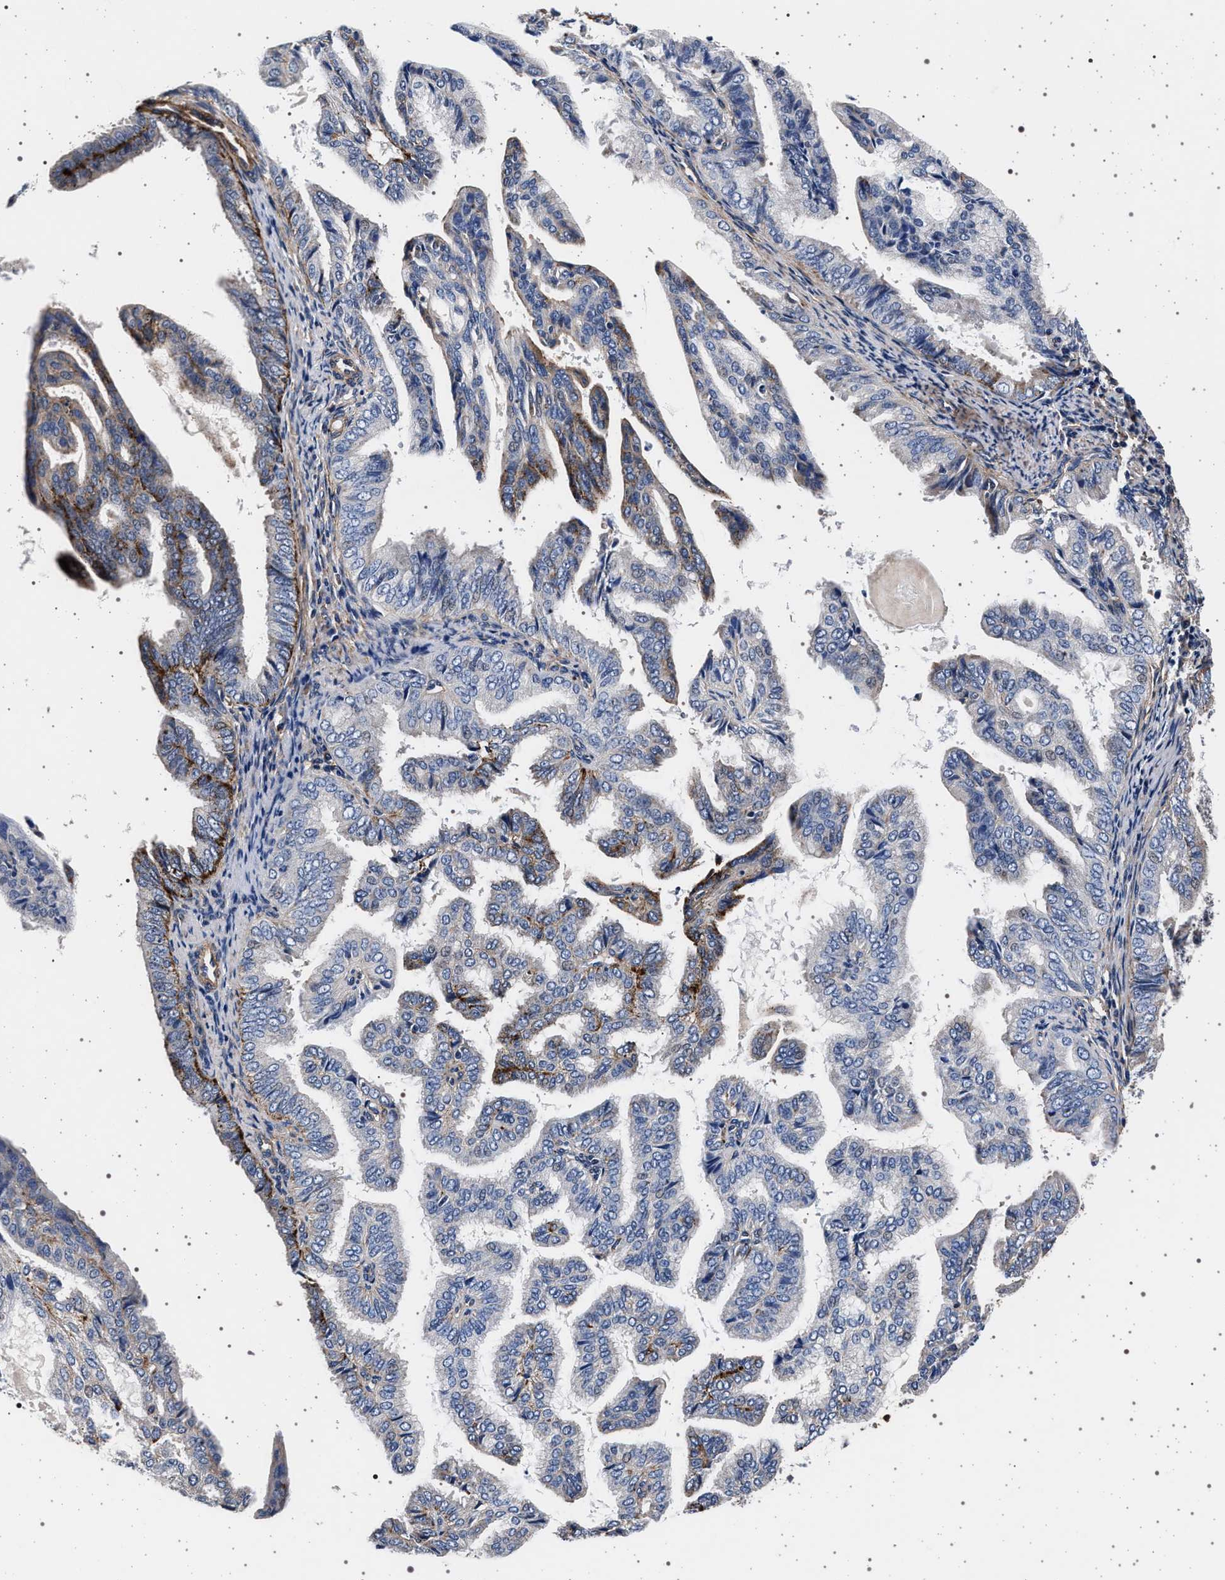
{"staining": {"intensity": "strong", "quantity": "<25%", "location": "cytoplasmic/membranous"}, "tissue": "endometrial cancer", "cell_type": "Tumor cells", "image_type": "cancer", "snomed": [{"axis": "morphology", "description": "Adenocarcinoma, NOS"}, {"axis": "topography", "description": "Endometrium"}], "caption": "Immunohistochemical staining of human endometrial cancer reveals medium levels of strong cytoplasmic/membranous positivity in approximately <25% of tumor cells.", "gene": "KCNK6", "patient": {"sex": "female", "age": 58}}